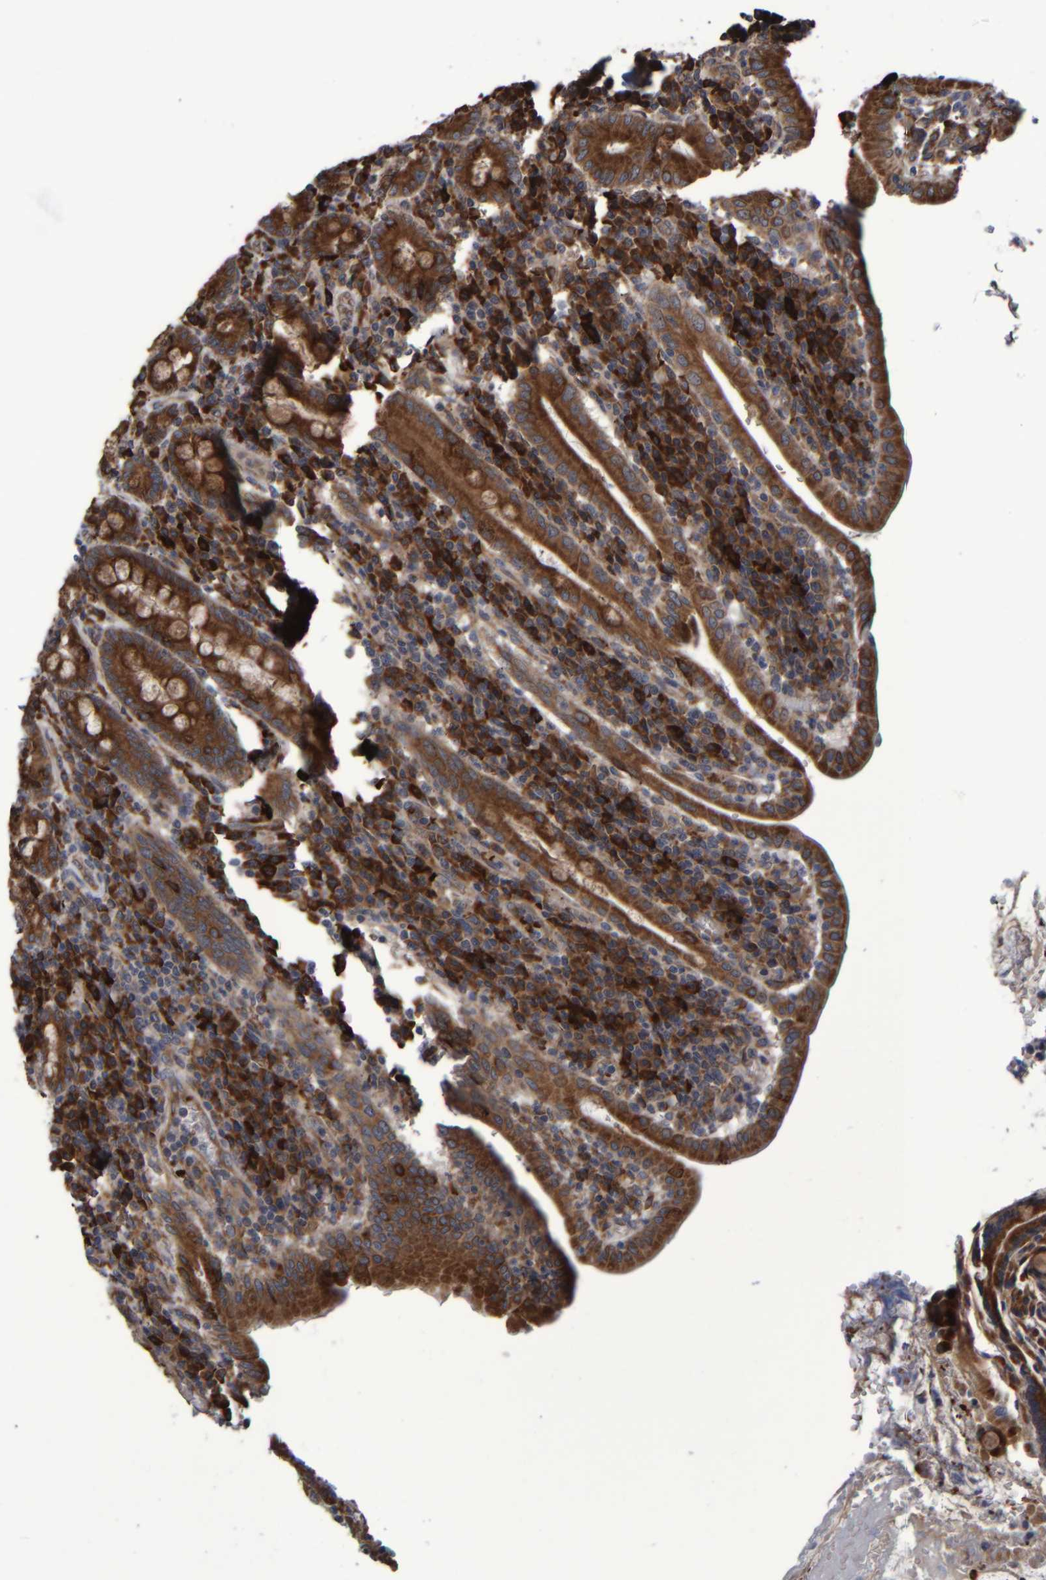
{"staining": {"intensity": "strong", "quantity": ">75%", "location": "cytoplasmic/membranous"}, "tissue": "duodenum", "cell_type": "Glandular cells", "image_type": "normal", "snomed": [{"axis": "morphology", "description": "Normal tissue, NOS"}, {"axis": "morphology", "description": "Adenocarcinoma, NOS"}, {"axis": "topography", "description": "Pancreas"}, {"axis": "topography", "description": "Duodenum"}], "caption": "Immunohistochemistry of normal human duodenum displays high levels of strong cytoplasmic/membranous expression in about >75% of glandular cells.", "gene": "SPAG5", "patient": {"sex": "male", "age": 50}}